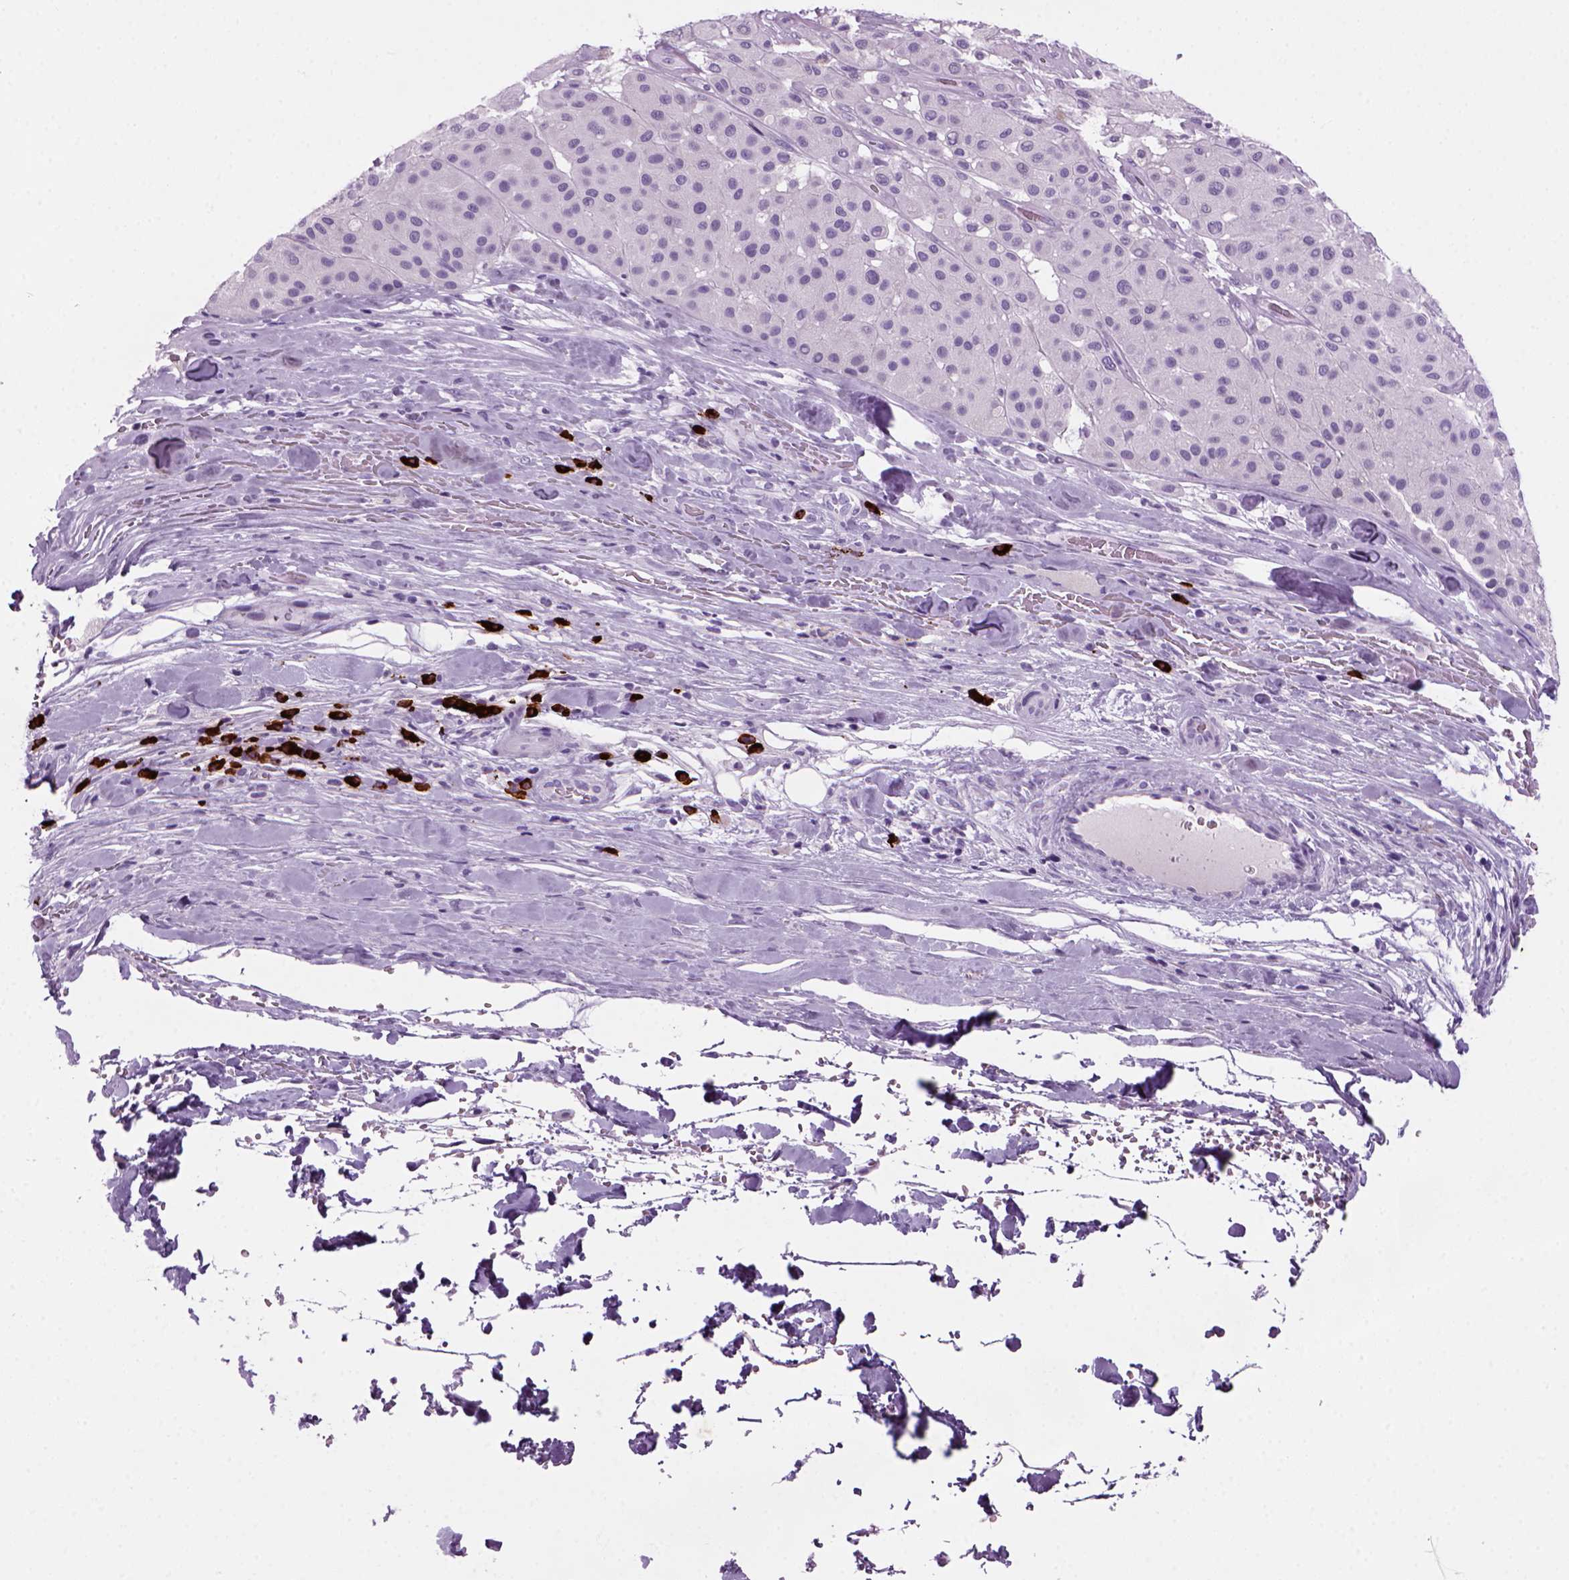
{"staining": {"intensity": "negative", "quantity": "none", "location": "none"}, "tissue": "melanoma", "cell_type": "Tumor cells", "image_type": "cancer", "snomed": [{"axis": "morphology", "description": "Malignant melanoma, Metastatic site"}, {"axis": "topography", "description": "Smooth muscle"}], "caption": "High power microscopy photomicrograph of an immunohistochemistry (IHC) histopathology image of melanoma, revealing no significant staining in tumor cells.", "gene": "MZB1", "patient": {"sex": "male", "age": 41}}